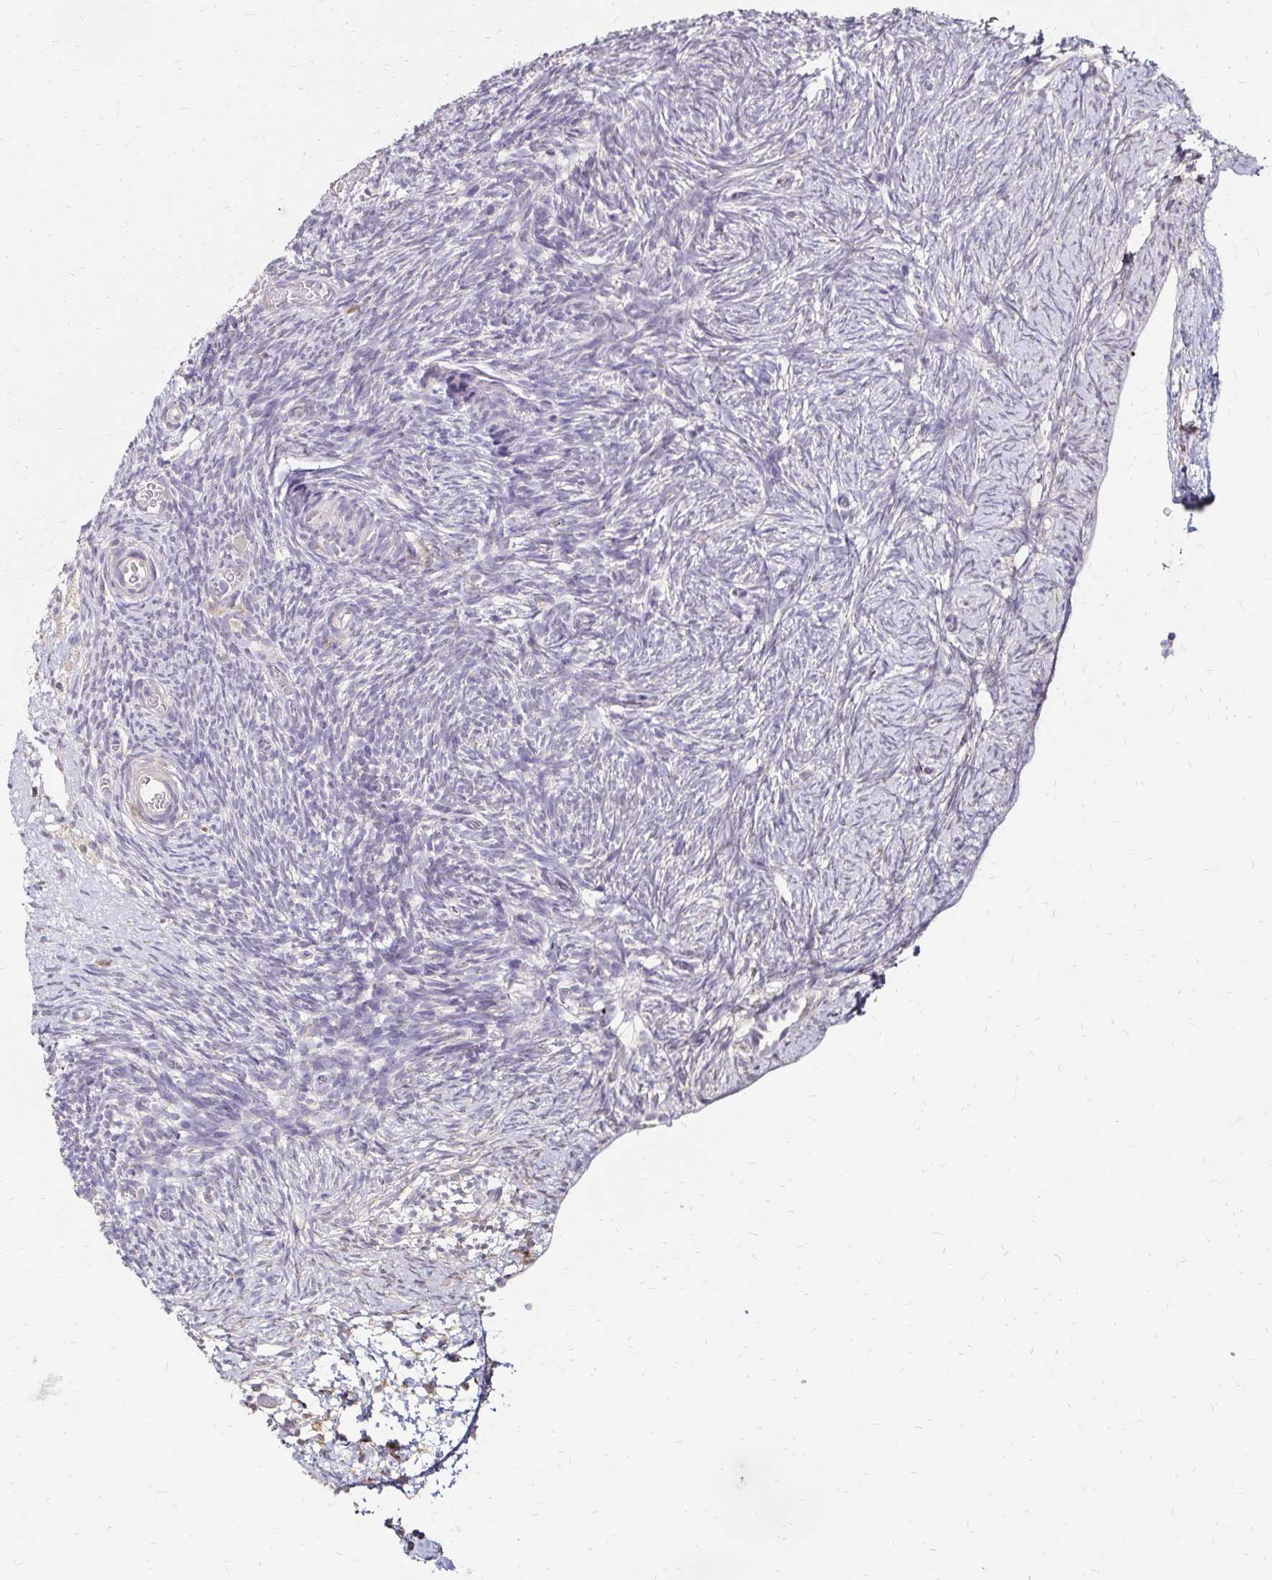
{"staining": {"intensity": "negative", "quantity": "none", "location": "none"}, "tissue": "ovary", "cell_type": "Ovarian stroma cells", "image_type": "normal", "snomed": [{"axis": "morphology", "description": "Normal tissue, NOS"}, {"axis": "topography", "description": "Ovary"}], "caption": "Protein analysis of unremarkable ovary exhibits no significant staining in ovarian stroma cells. (DAB (3,3'-diaminobenzidine) immunohistochemistry with hematoxylin counter stain).", "gene": "PRIMA1", "patient": {"sex": "female", "age": 39}}